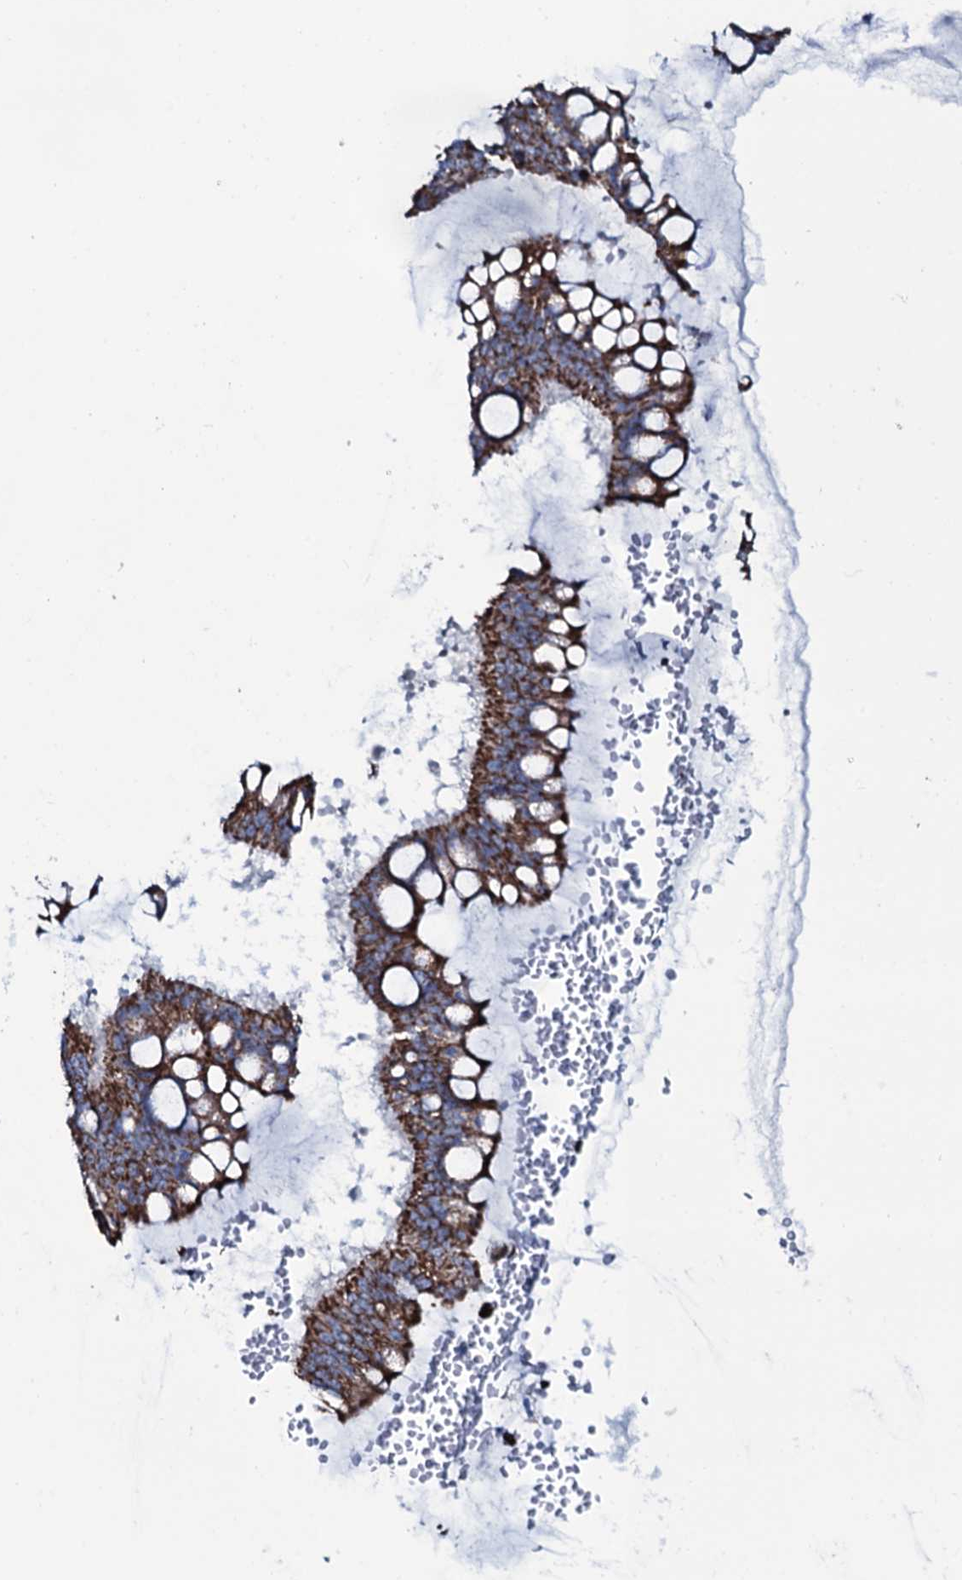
{"staining": {"intensity": "strong", "quantity": ">75%", "location": "cytoplasmic/membranous"}, "tissue": "ovarian cancer", "cell_type": "Tumor cells", "image_type": "cancer", "snomed": [{"axis": "morphology", "description": "Cystadenocarcinoma, mucinous, NOS"}, {"axis": "topography", "description": "Ovary"}], "caption": "Immunohistochemical staining of human ovarian cancer shows high levels of strong cytoplasmic/membranous protein expression in approximately >75% of tumor cells.", "gene": "MRPS35", "patient": {"sex": "female", "age": 73}}